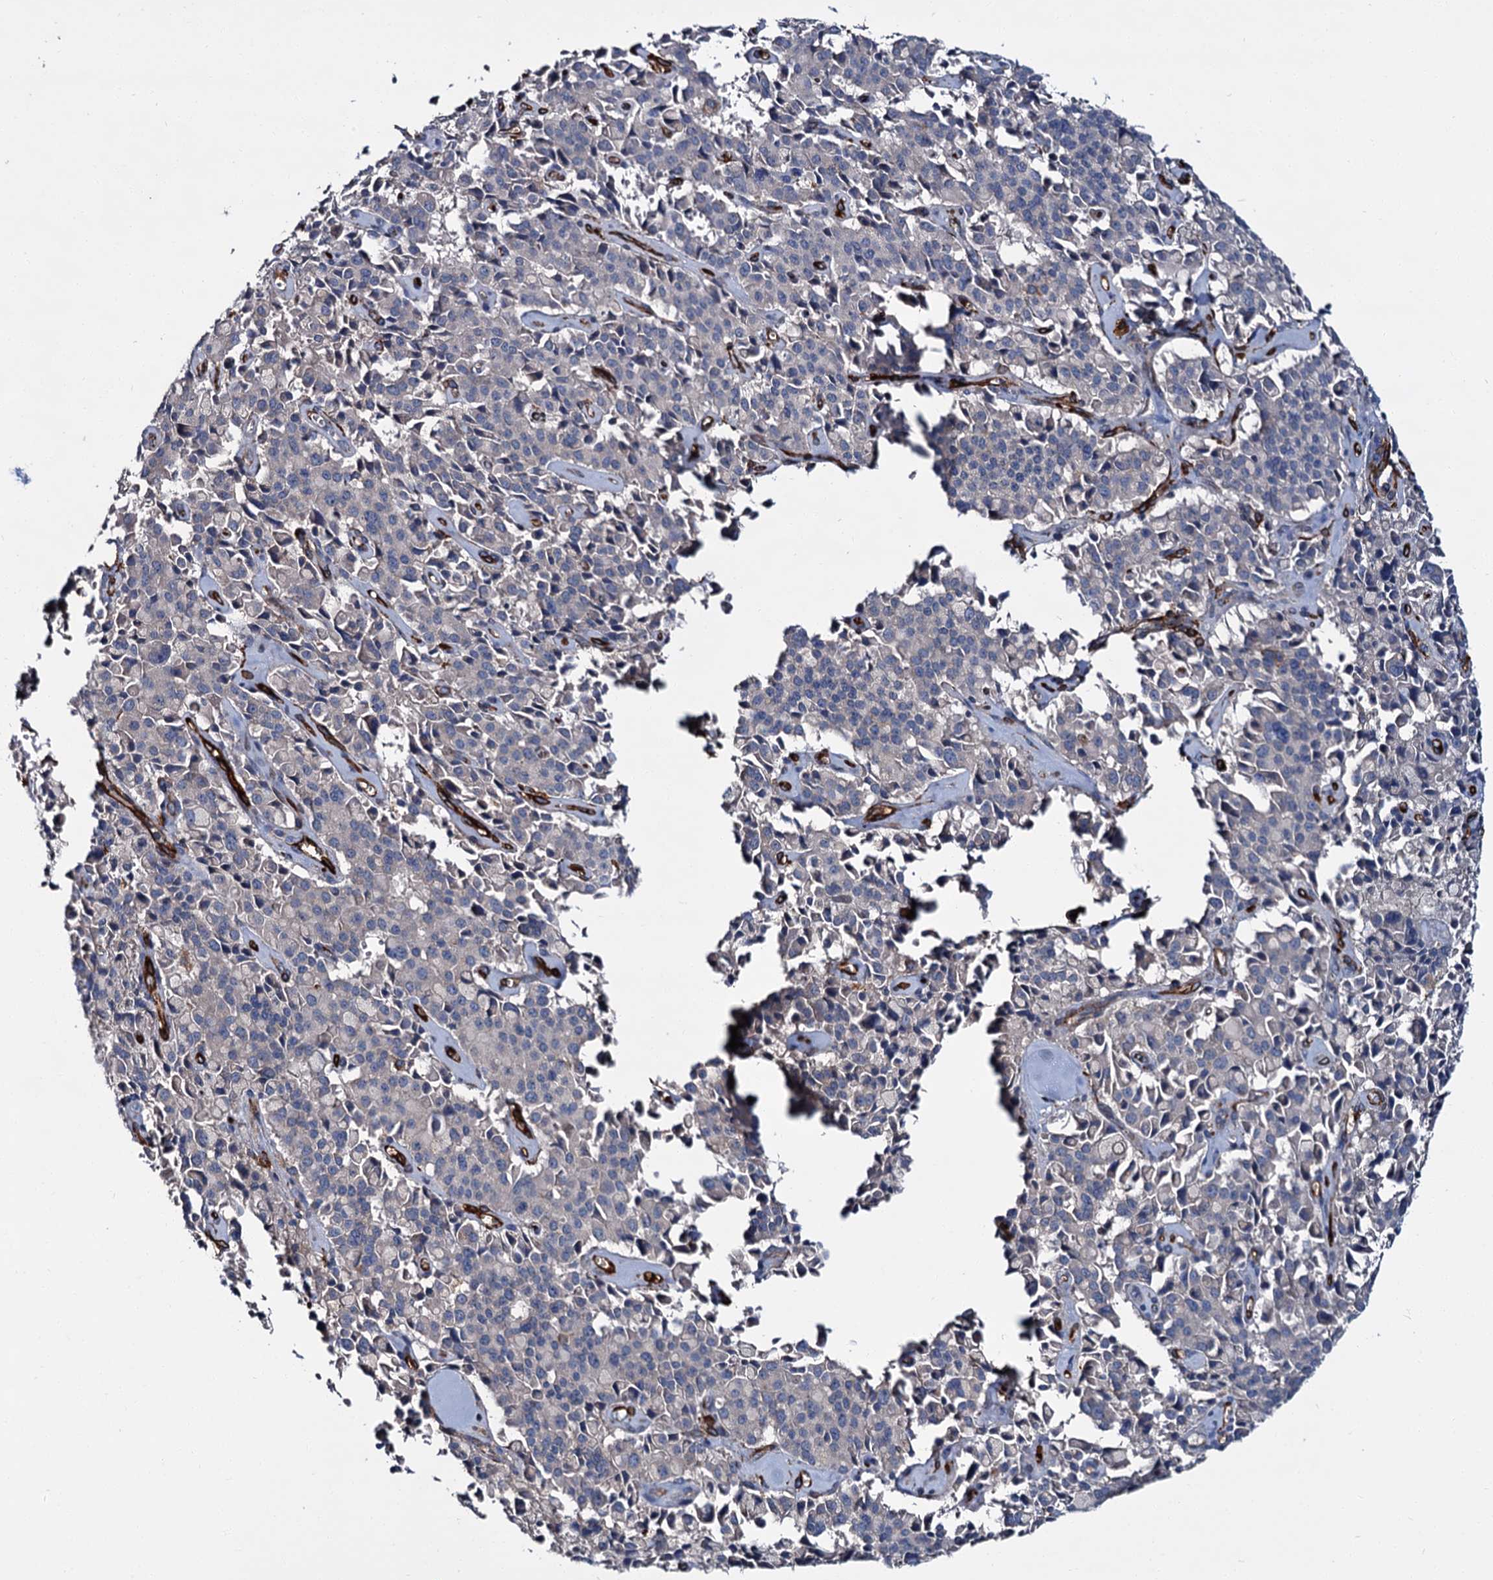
{"staining": {"intensity": "weak", "quantity": "<25%", "location": "cytoplasmic/membranous"}, "tissue": "pancreatic cancer", "cell_type": "Tumor cells", "image_type": "cancer", "snomed": [{"axis": "morphology", "description": "Adenocarcinoma, NOS"}, {"axis": "topography", "description": "Pancreas"}], "caption": "There is no significant staining in tumor cells of pancreatic cancer.", "gene": "CACNA1C", "patient": {"sex": "male", "age": 65}}